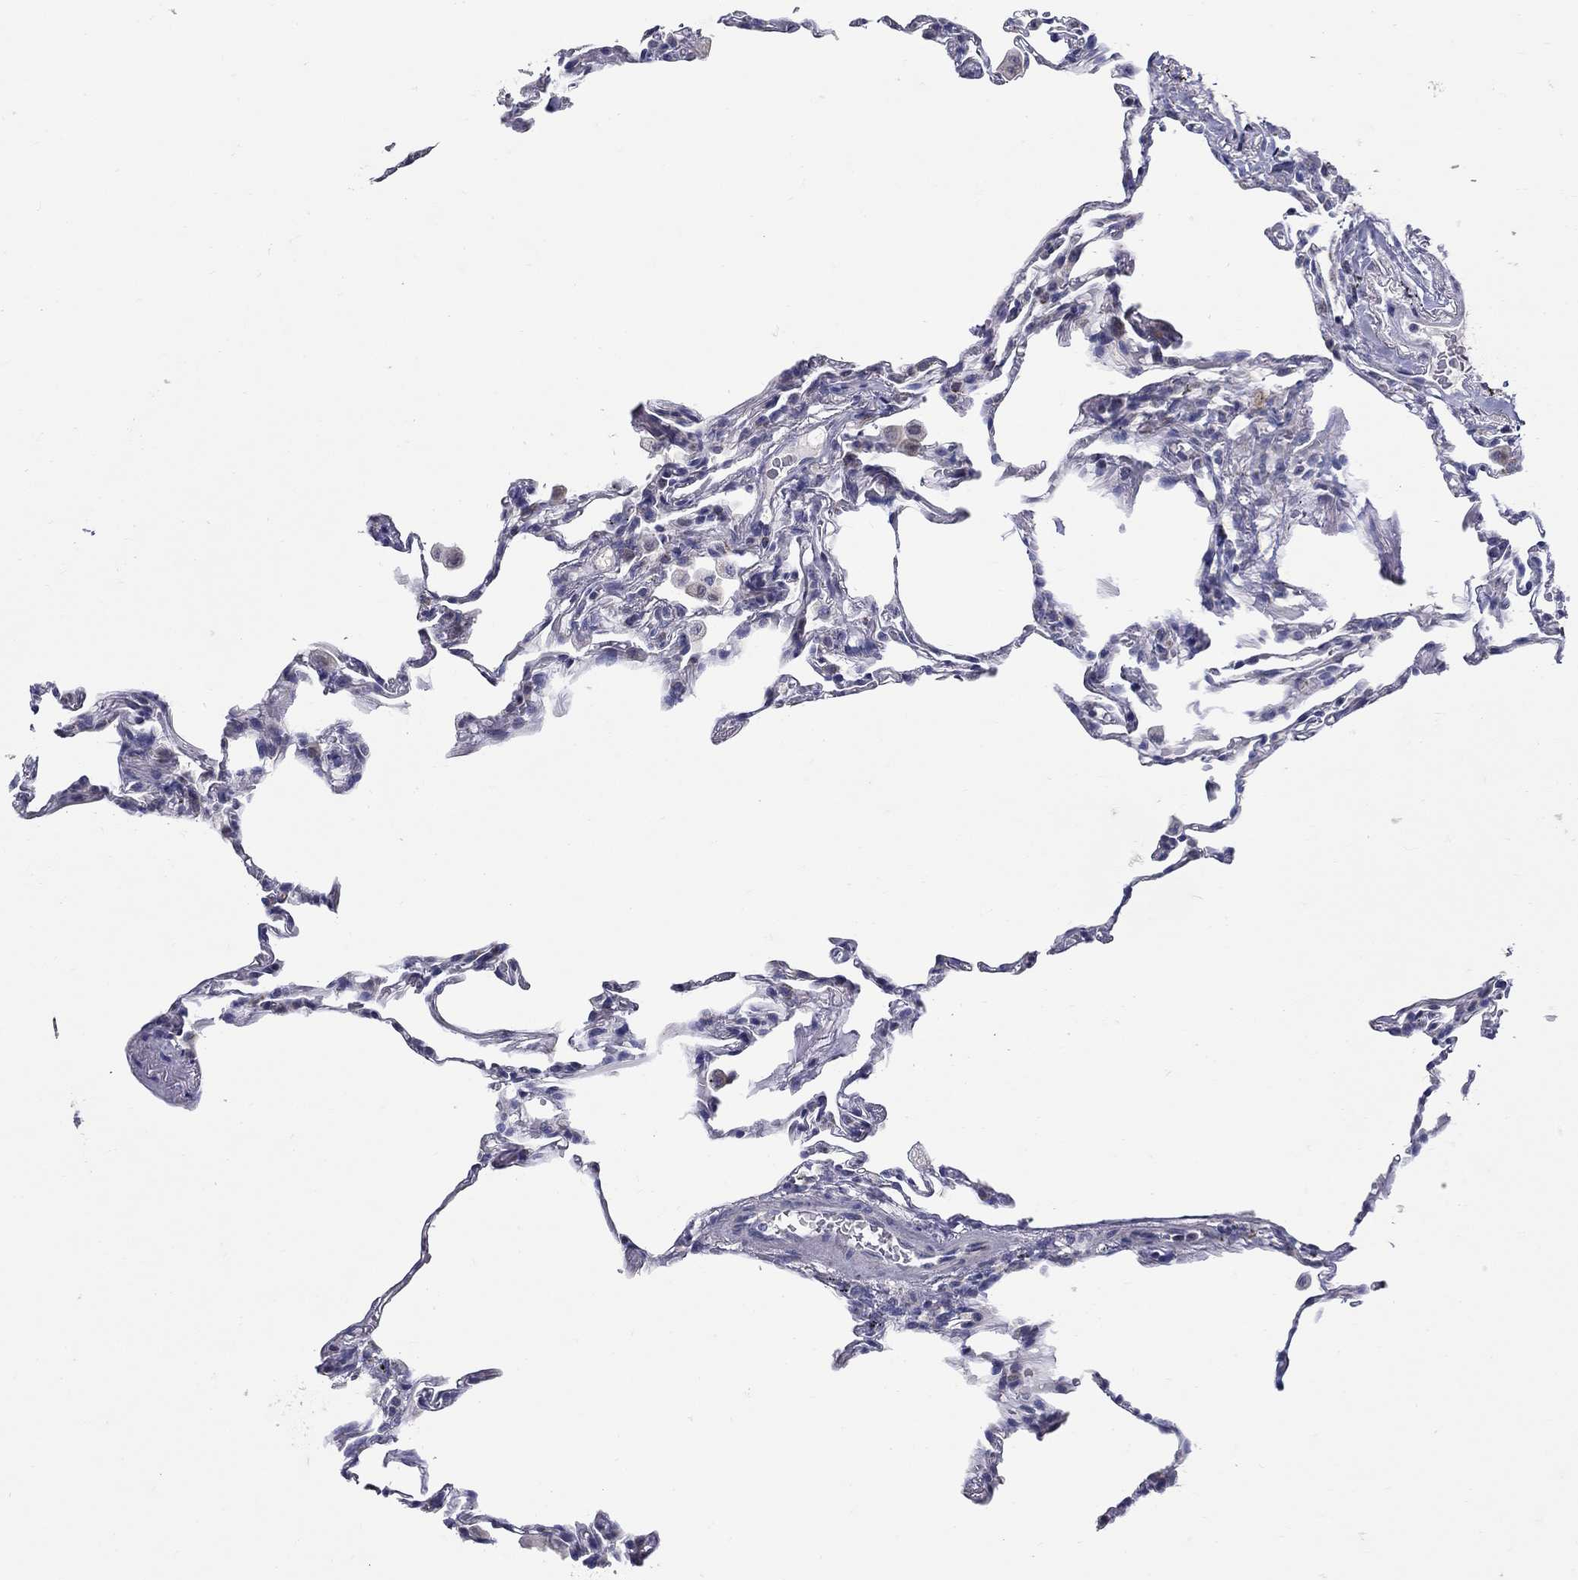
{"staining": {"intensity": "negative", "quantity": "none", "location": "none"}, "tissue": "lung", "cell_type": "Alveolar cells", "image_type": "normal", "snomed": [{"axis": "morphology", "description": "Normal tissue, NOS"}, {"axis": "topography", "description": "Lung"}], "caption": "An image of lung stained for a protein demonstrates no brown staining in alveolar cells. (Immunohistochemistry, brightfield microscopy, high magnification).", "gene": "HMX2", "patient": {"sex": "female", "age": 57}}